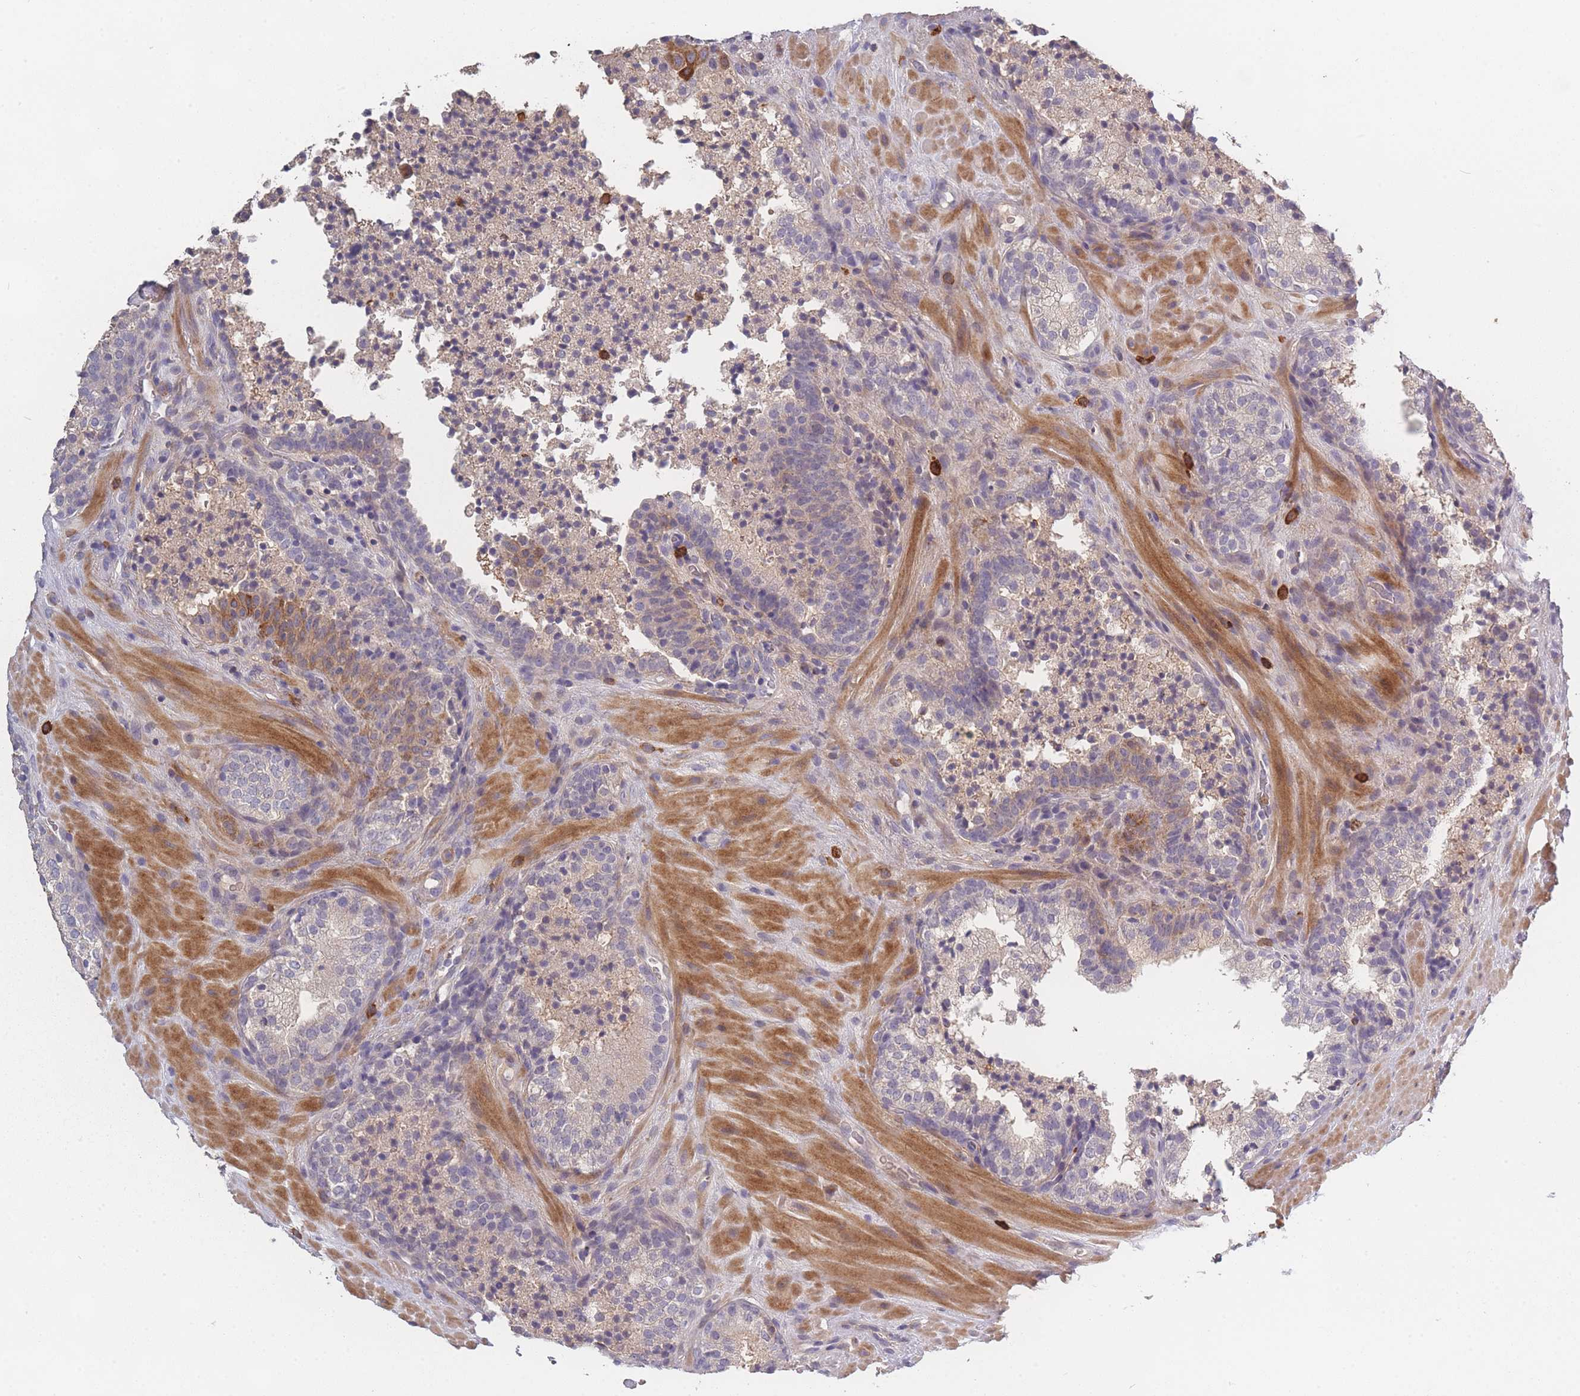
{"staining": {"intensity": "negative", "quantity": "none", "location": "none"}, "tissue": "prostate cancer", "cell_type": "Tumor cells", "image_type": "cancer", "snomed": [{"axis": "morphology", "description": "Adenocarcinoma, High grade"}, {"axis": "topography", "description": "Prostate"}], "caption": "Immunohistochemistry photomicrograph of neoplastic tissue: human adenocarcinoma (high-grade) (prostate) stained with DAB (3,3'-diaminobenzidine) displays no significant protein staining in tumor cells.", "gene": "BST1", "patient": {"sex": "male", "age": 56}}